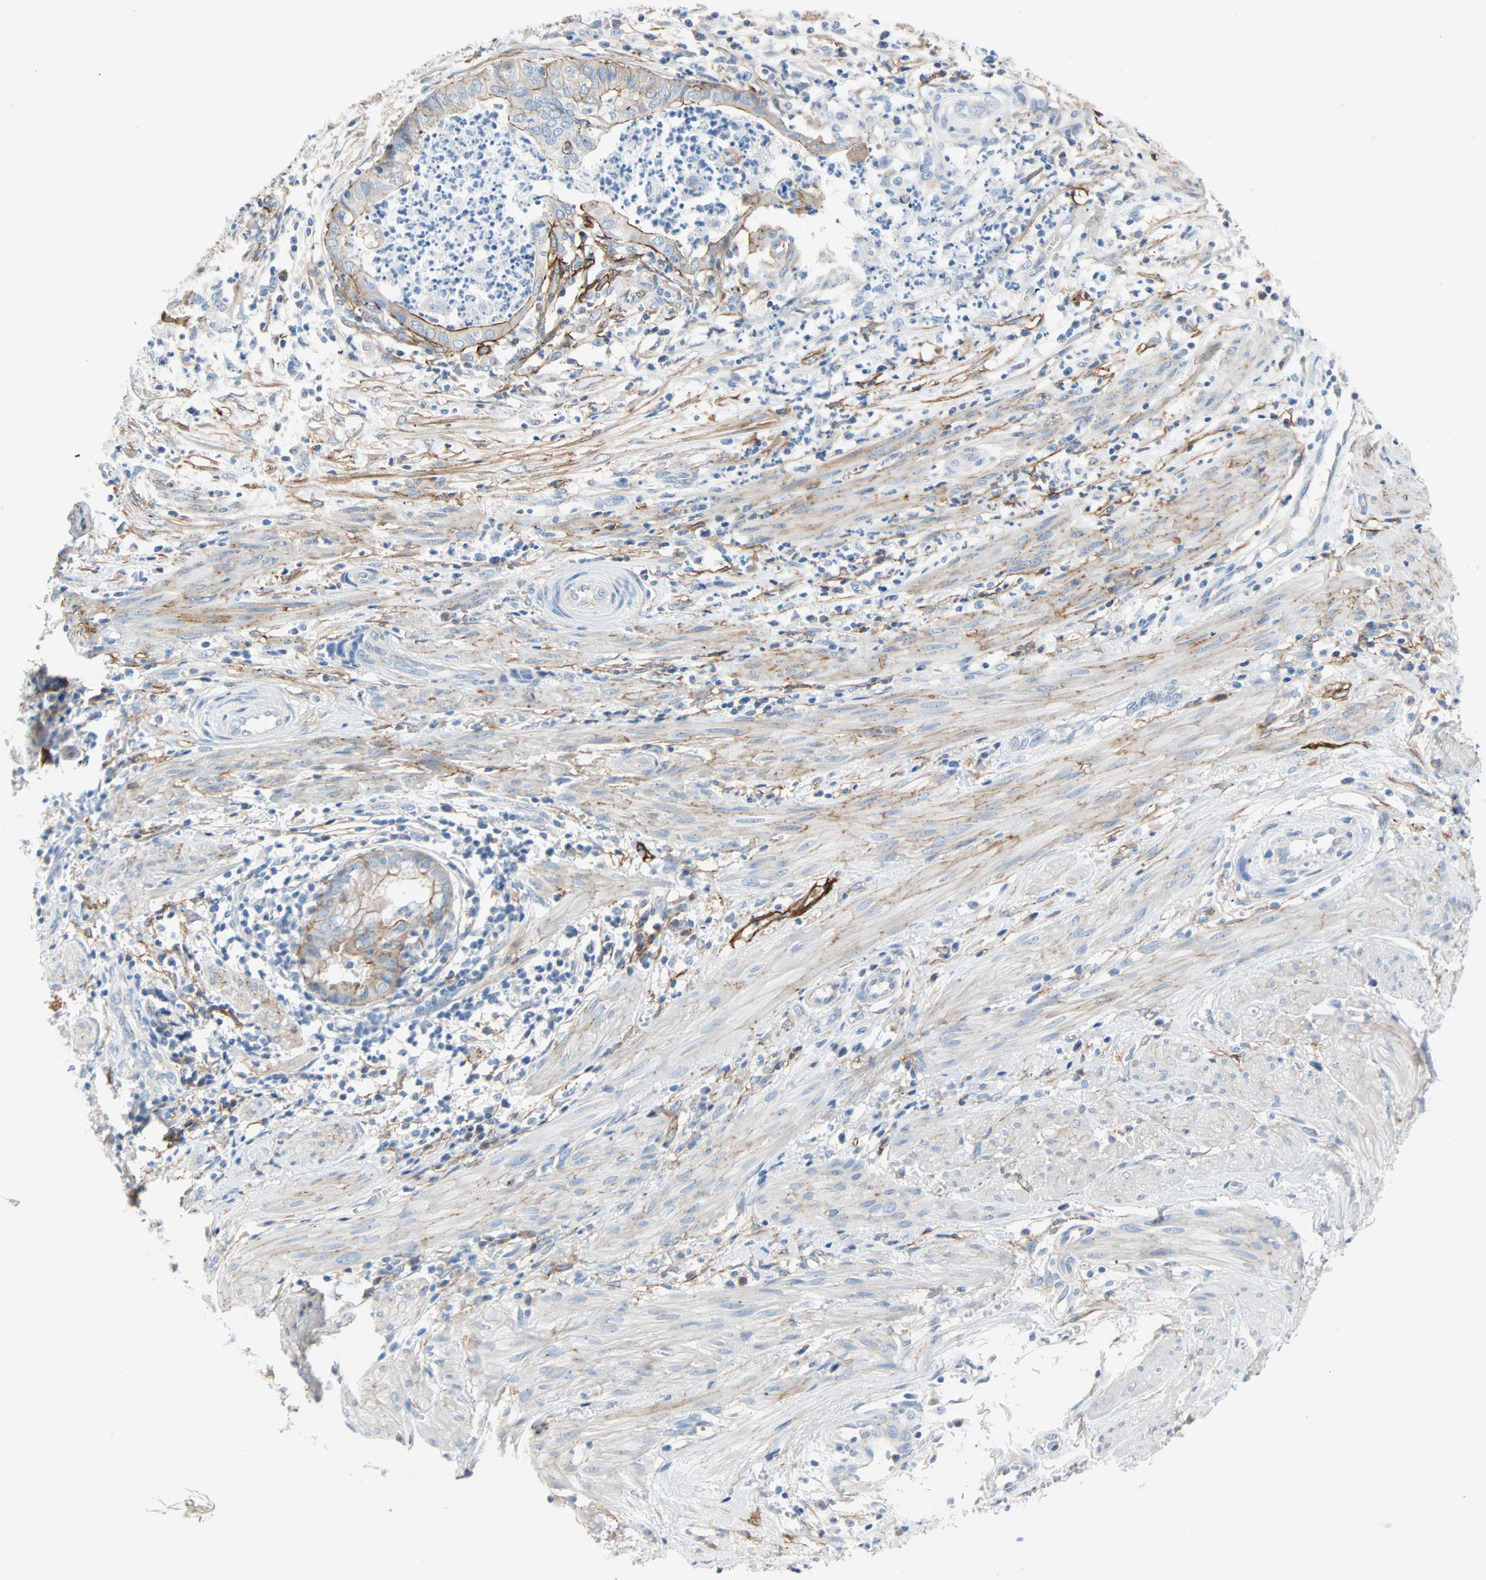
{"staining": {"intensity": "moderate", "quantity": "<25%", "location": "cytoplasmic/membranous"}, "tissue": "endometrial cancer", "cell_type": "Tumor cells", "image_type": "cancer", "snomed": [{"axis": "morphology", "description": "Necrosis, NOS"}, {"axis": "morphology", "description": "Adenocarcinoma, NOS"}, {"axis": "topography", "description": "Endometrium"}], "caption": "The immunohistochemical stain highlights moderate cytoplasmic/membranous expression in tumor cells of adenocarcinoma (endometrial) tissue. The protein is stained brown, and the nuclei are stained in blue (DAB (3,3'-diaminobenzidine) IHC with brightfield microscopy, high magnification).", "gene": "PDPN", "patient": {"sex": "female", "age": 79}}